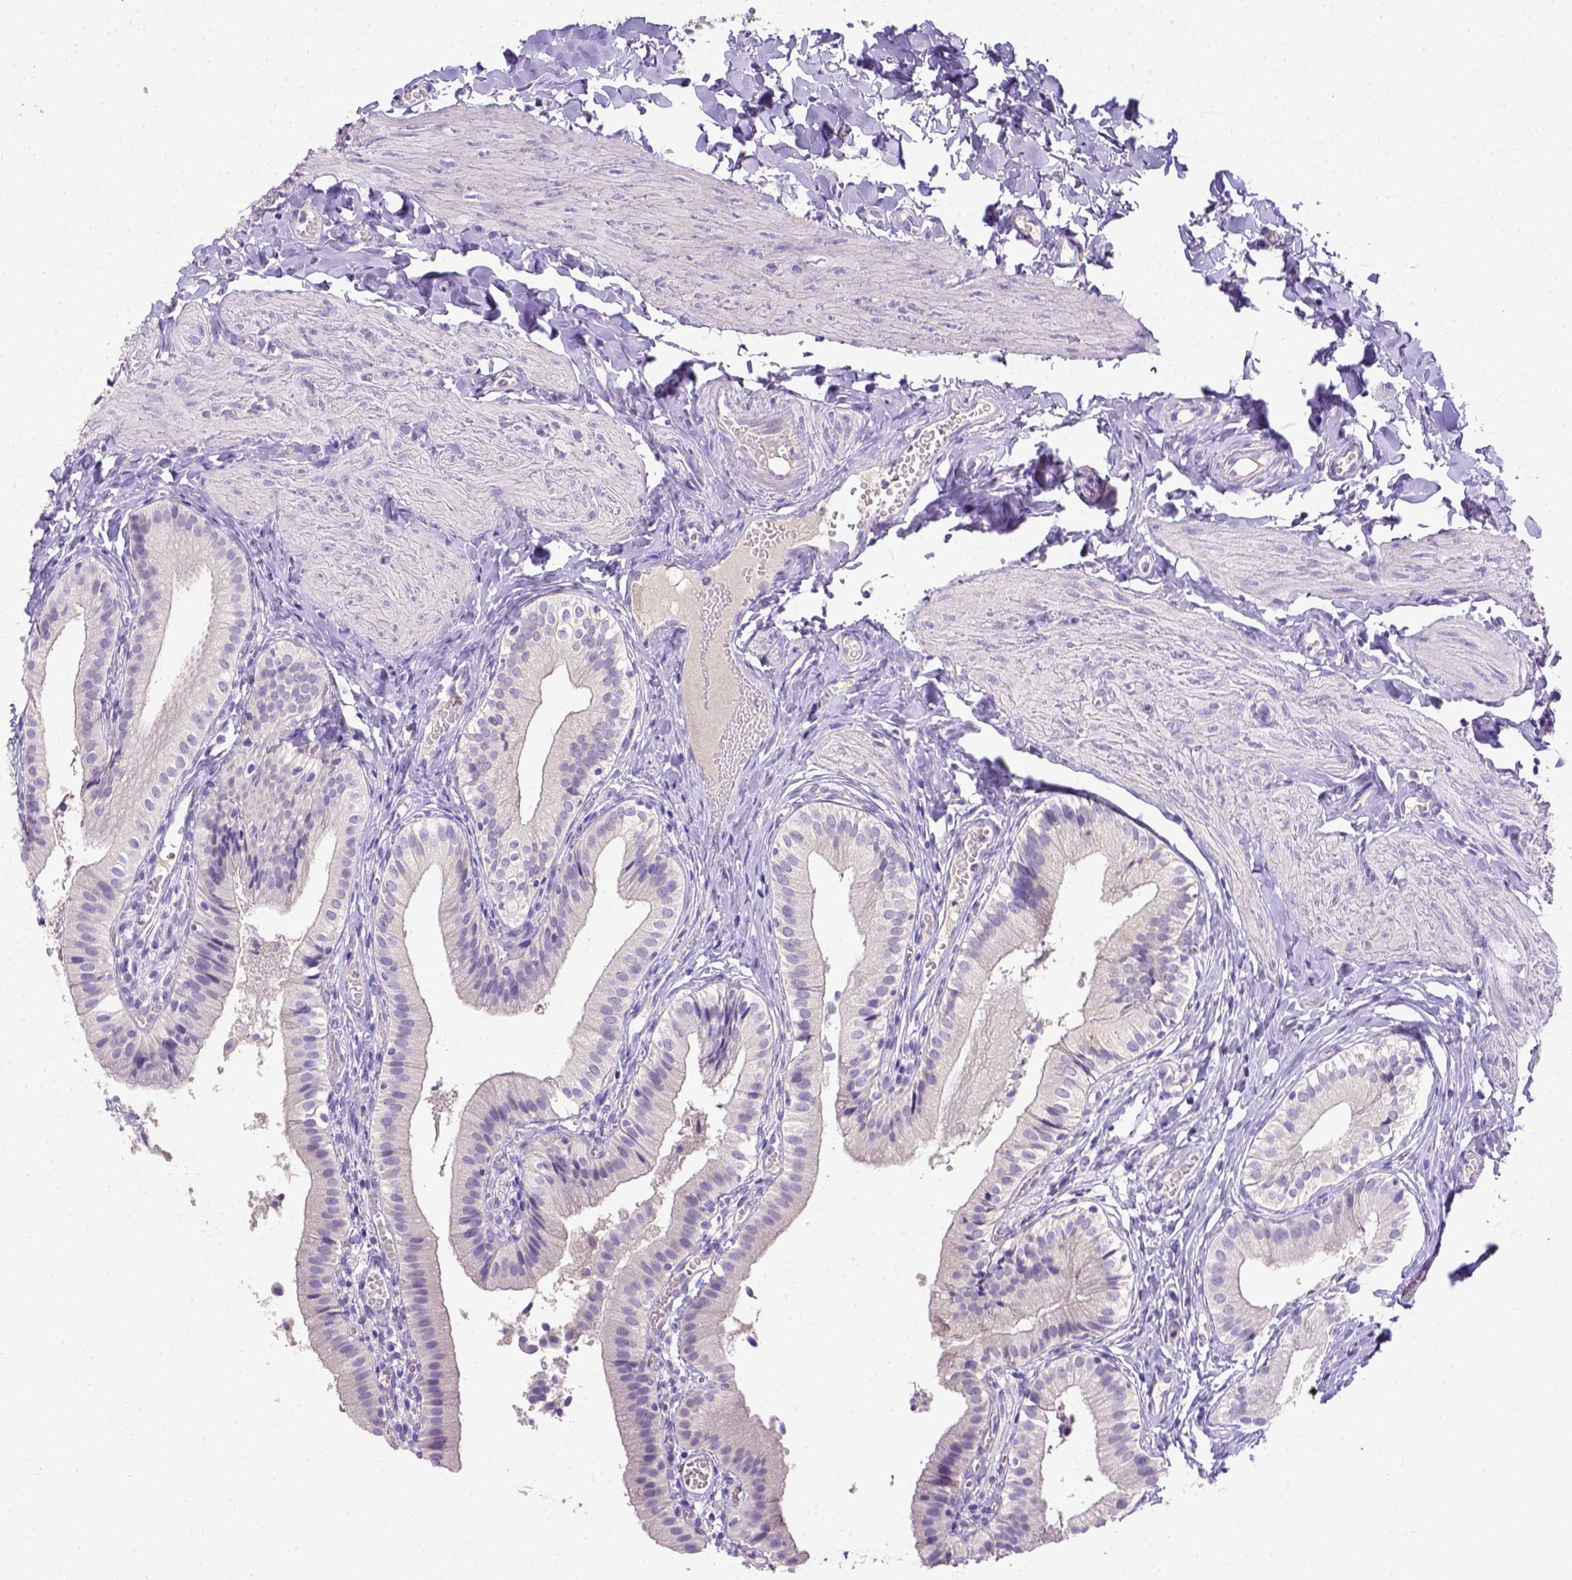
{"staining": {"intensity": "negative", "quantity": "none", "location": "none"}, "tissue": "gallbladder", "cell_type": "Glandular cells", "image_type": "normal", "snomed": [{"axis": "morphology", "description": "Normal tissue, NOS"}, {"axis": "topography", "description": "Gallbladder"}], "caption": "DAB immunohistochemical staining of normal human gallbladder displays no significant expression in glandular cells.", "gene": "B3GAT1", "patient": {"sex": "female", "age": 47}}